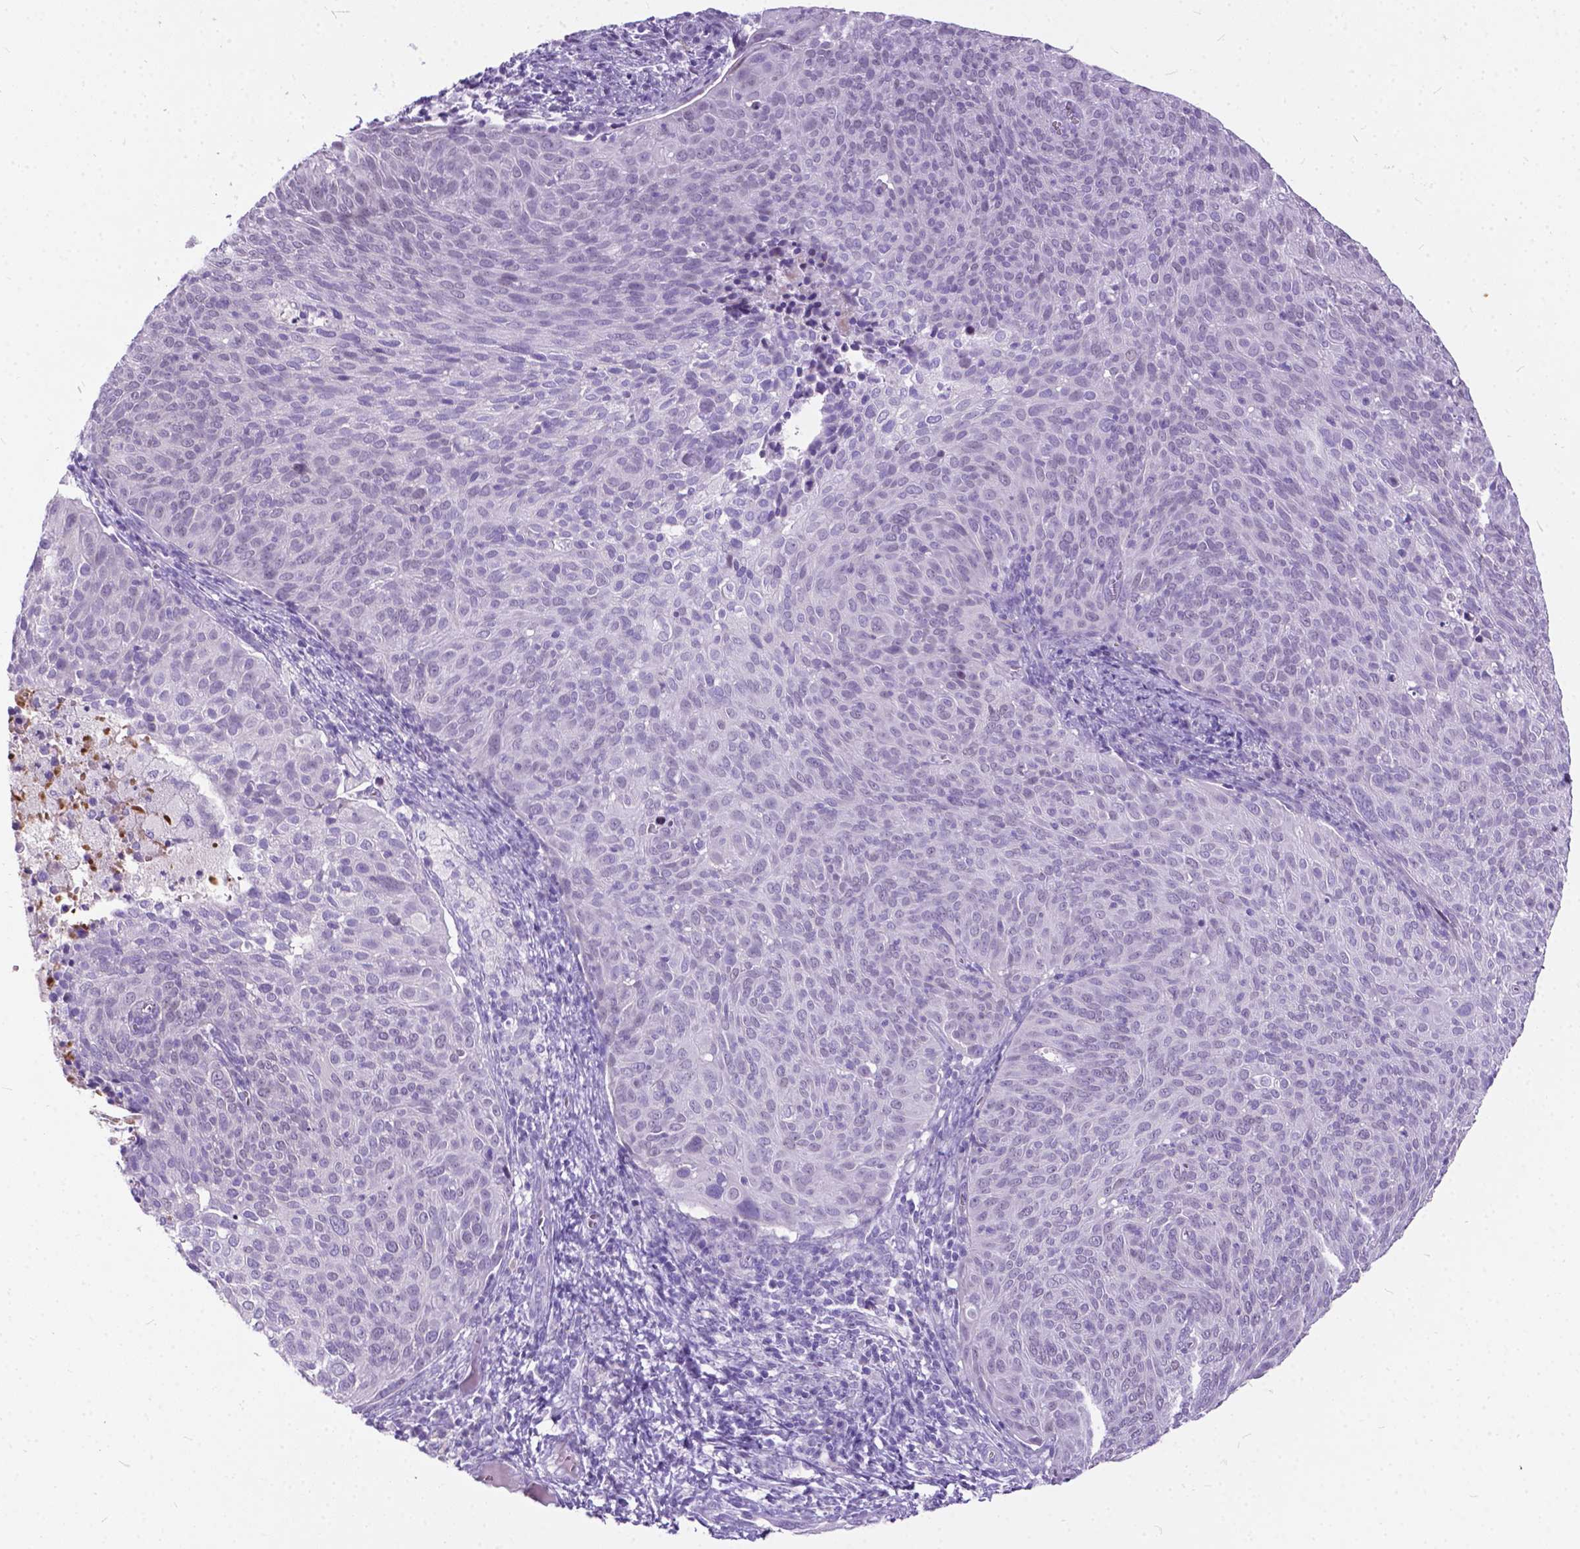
{"staining": {"intensity": "negative", "quantity": "none", "location": "none"}, "tissue": "cervical cancer", "cell_type": "Tumor cells", "image_type": "cancer", "snomed": [{"axis": "morphology", "description": "Squamous cell carcinoma, NOS"}, {"axis": "topography", "description": "Cervix"}], "caption": "IHC of human squamous cell carcinoma (cervical) shows no expression in tumor cells.", "gene": "BSND", "patient": {"sex": "female", "age": 39}}